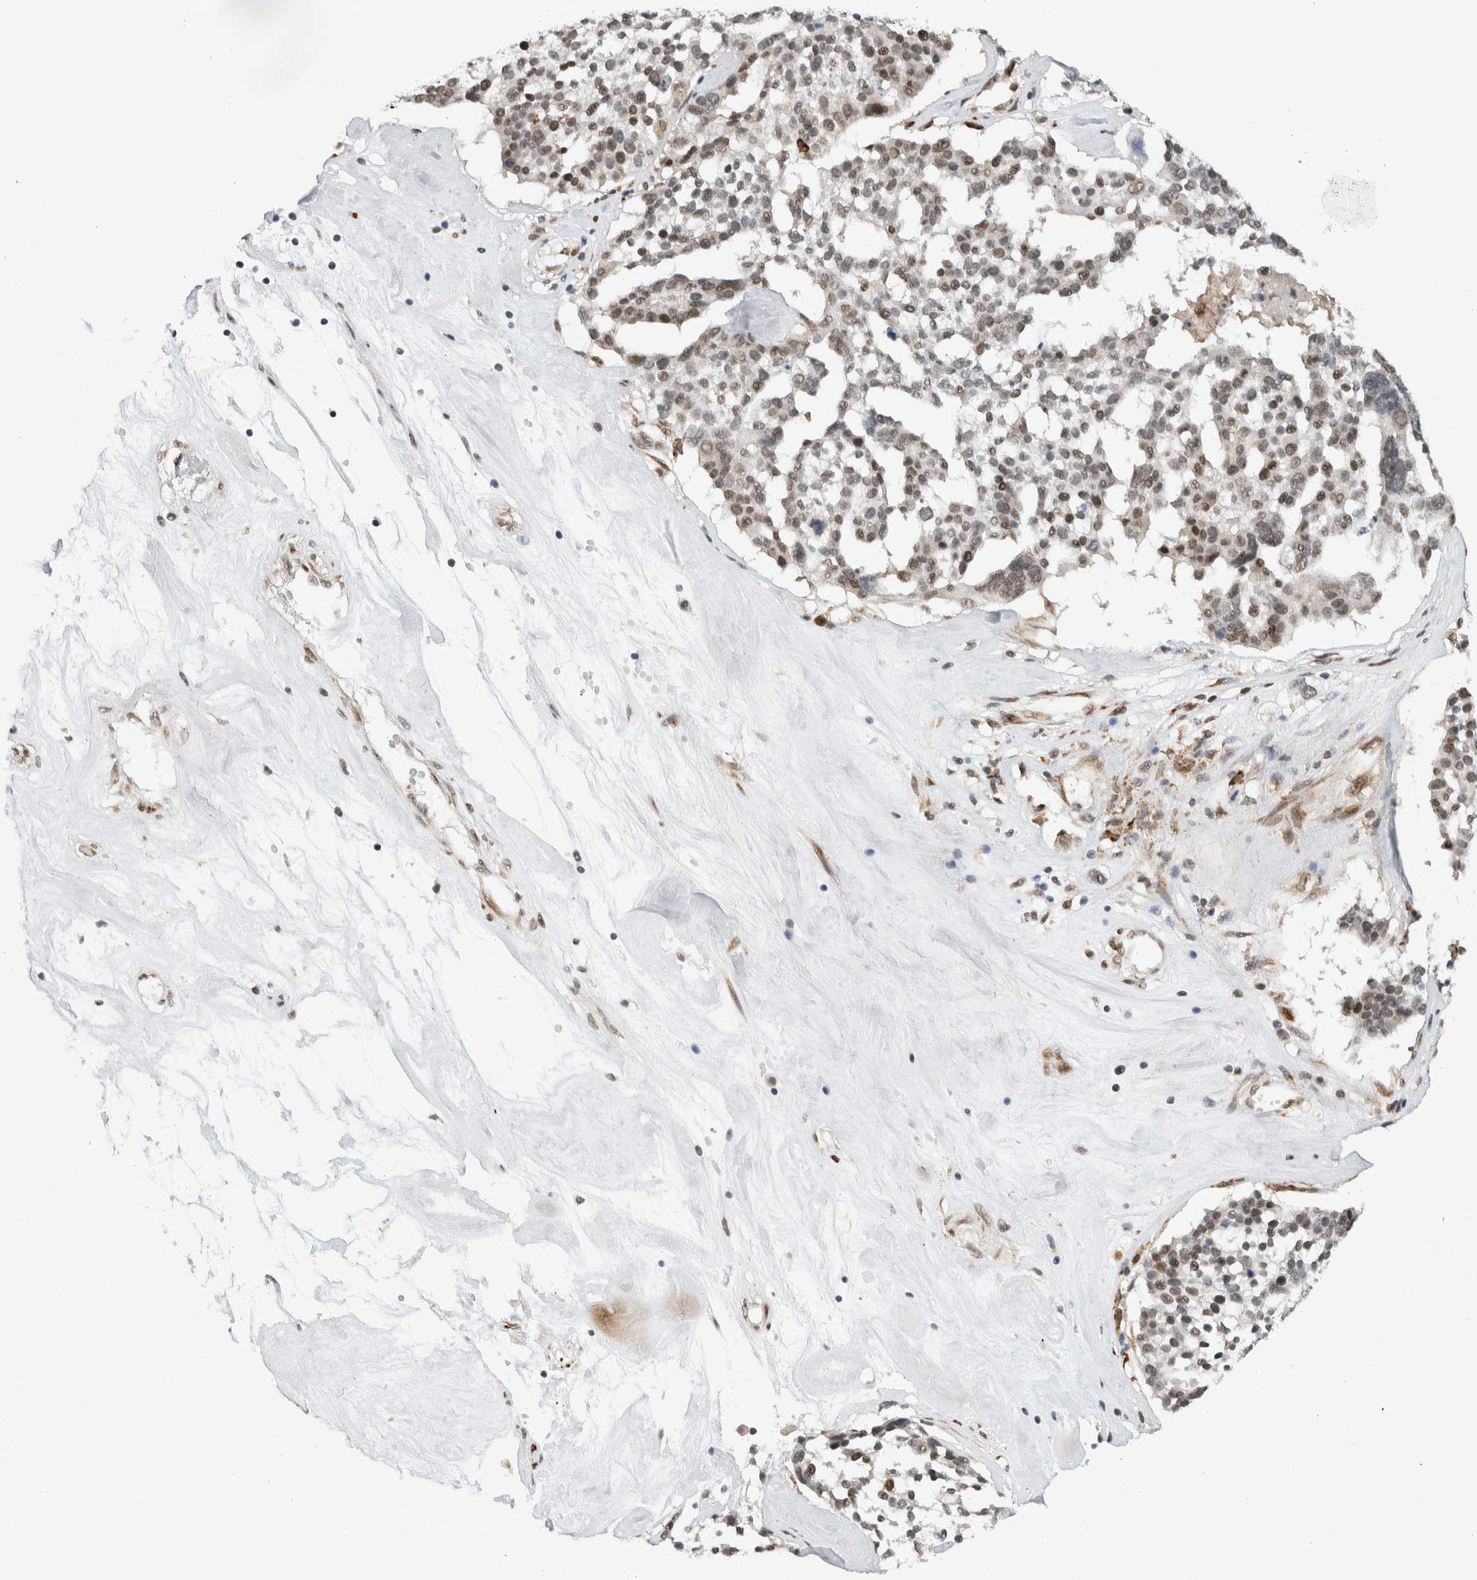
{"staining": {"intensity": "weak", "quantity": "<25%", "location": "nuclear"}, "tissue": "ovarian cancer", "cell_type": "Tumor cells", "image_type": "cancer", "snomed": [{"axis": "morphology", "description": "Cystadenocarcinoma, serous, NOS"}, {"axis": "topography", "description": "Ovary"}], "caption": "Immunohistochemical staining of human serous cystadenocarcinoma (ovarian) reveals no significant positivity in tumor cells. Brightfield microscopy of immunohistochemistry stained with DAB (3,3'-diaminobenzidine) (brown) and hematoxylin (blue), captured at high magnification.", "gene": "TNRC18", "patient": {"sex": "female", "age": 59}}